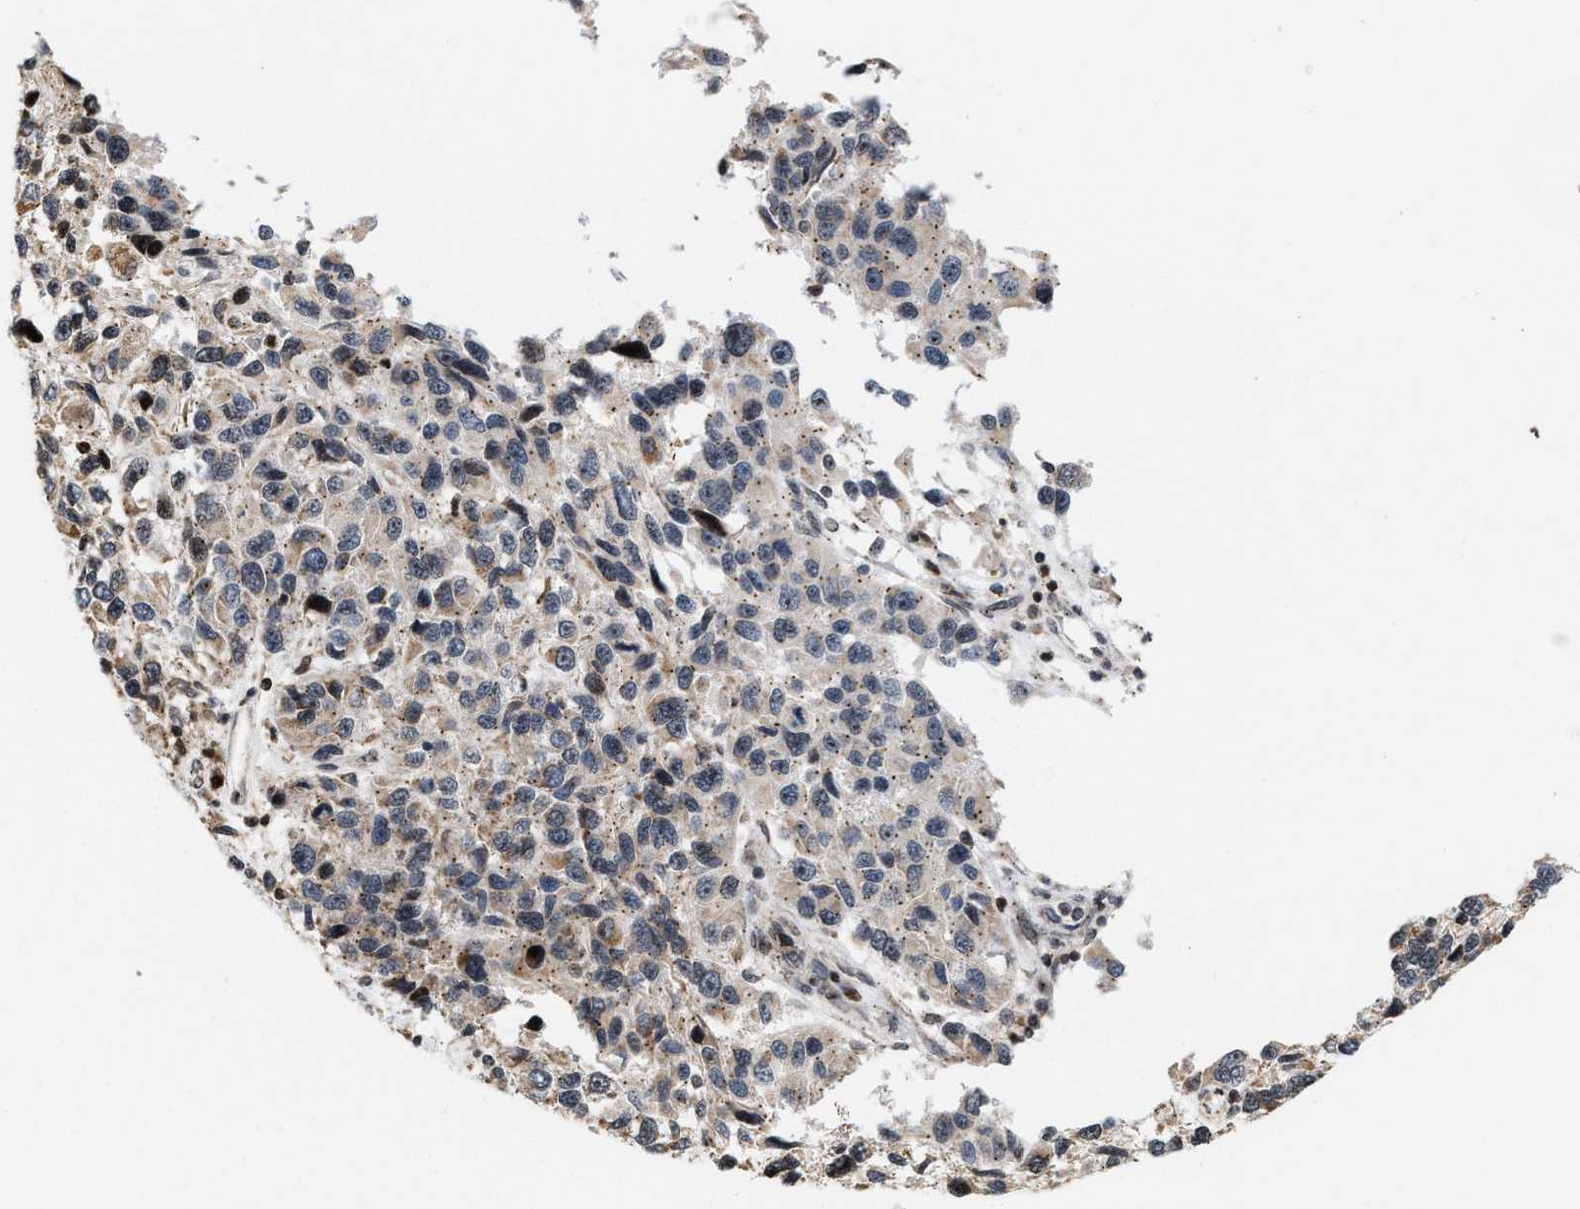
{"staining": {"intensity": "negative", "quantity": "none", "location": "none"}, "tissue": "melanoma", "cell_type": "Tumor cells", "image_type": "cancer", "snomed": [{"axis": "morphology", "description": "Malignant melanoma, NOS"}, {"axis": "topography", "description": "Skin"}], "caption": "Tumor cells are negative for brown protein staining in melanoma.", "gene": "PDZD2", "patient": {"sex": "male", "age": 53}}